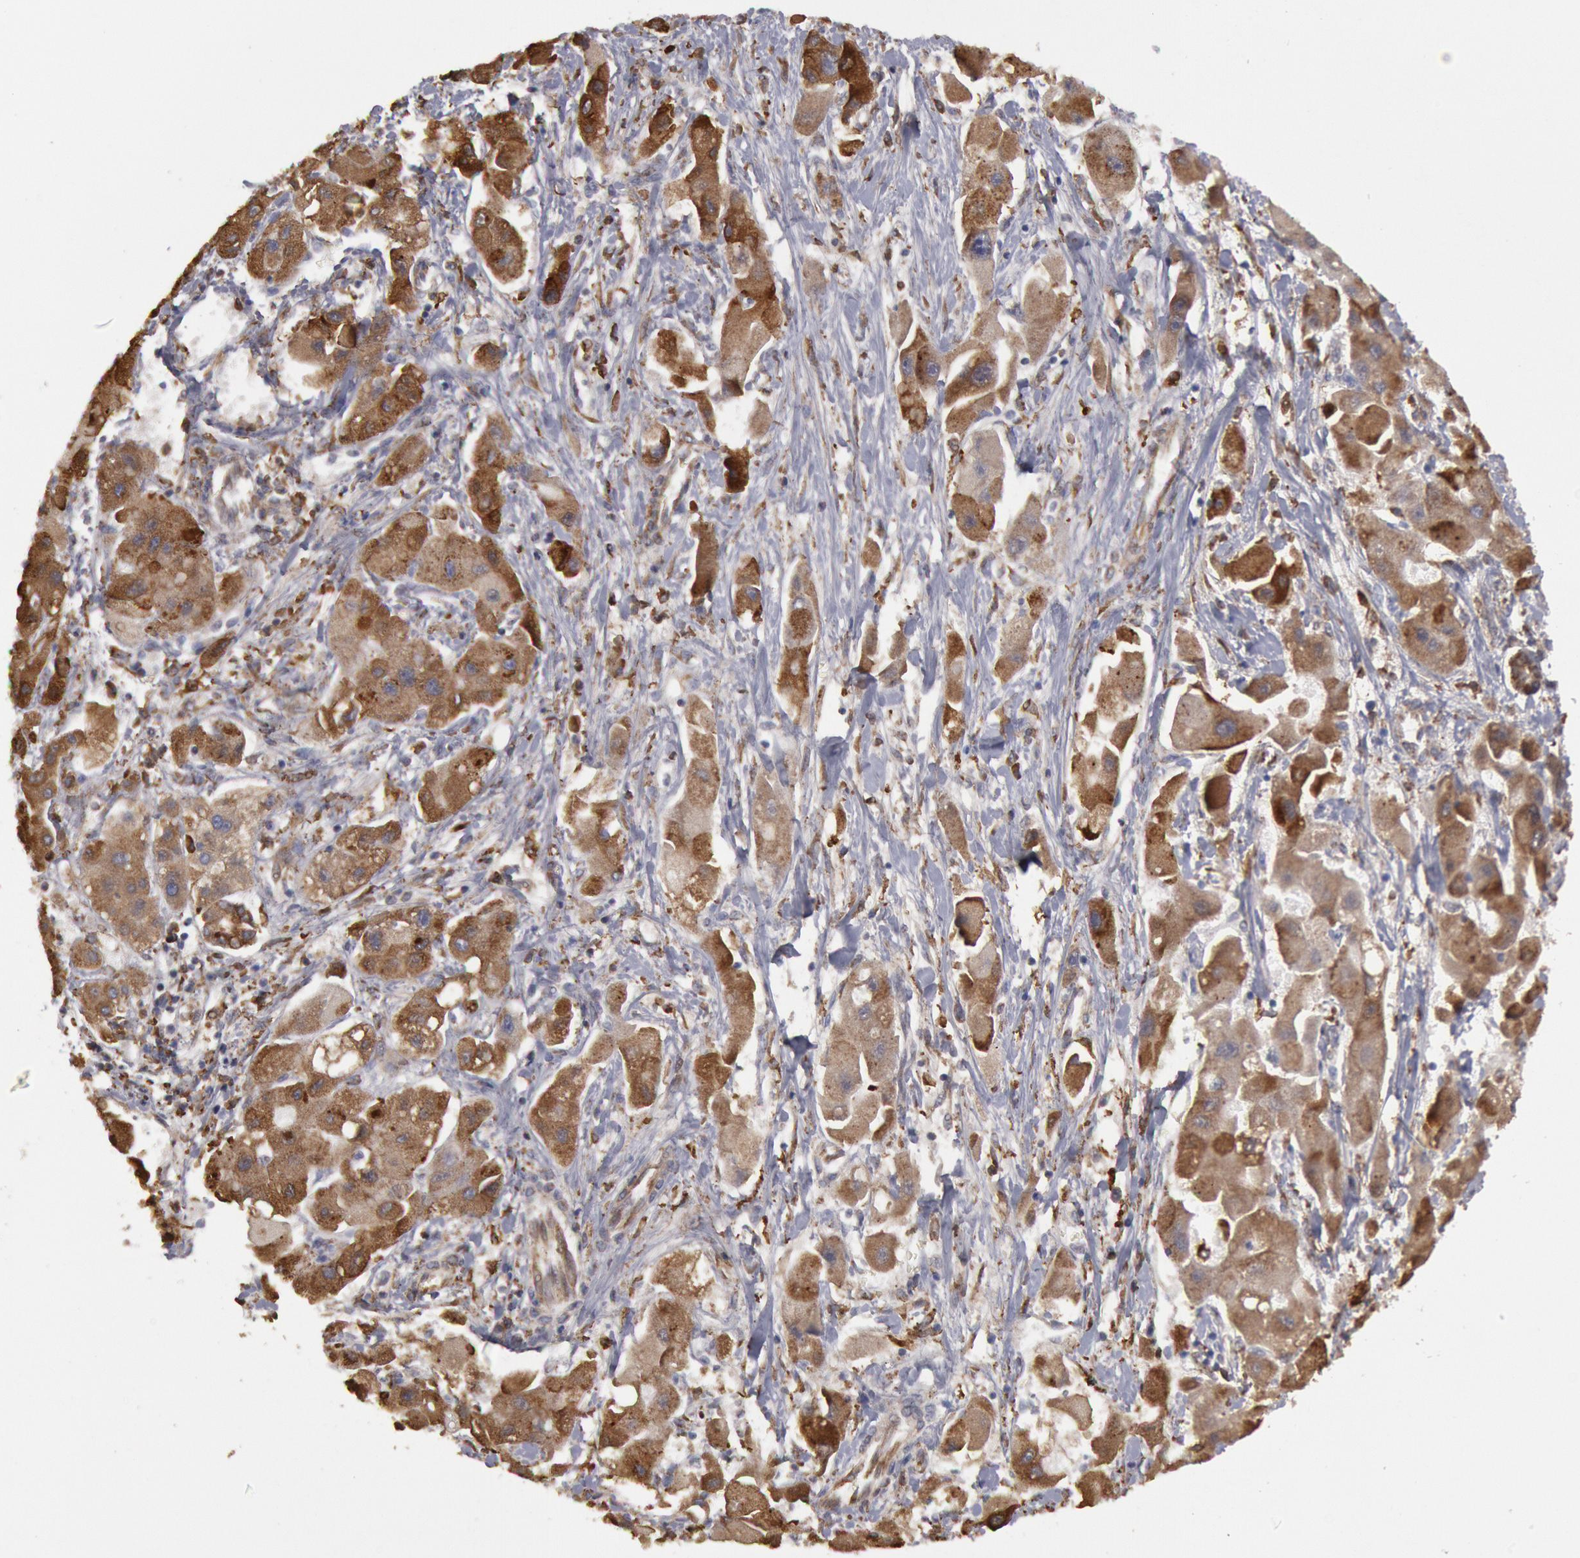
{"staining": {"intensity": "moderate", "quantity": ">75%", "location": "cytoplasmic/membranous"}, "tissue": "liver cancer", "cell_type": "Tumor cells", "image_type": "cancer", "snomed": [{"axis": "morphology", "description": "Carcinoma, Hepatocellular, NOS"}, {"axis": "topography", "description": "Liver"}], "caption": "DAB immunohistochemical staining of liver cancer demonstrates moderate cytoplasmic/membranous protein expression in approximately >75% of tumor cells.", "gene": "ERP44", "patient": {"sex": "male", "age": 24}}